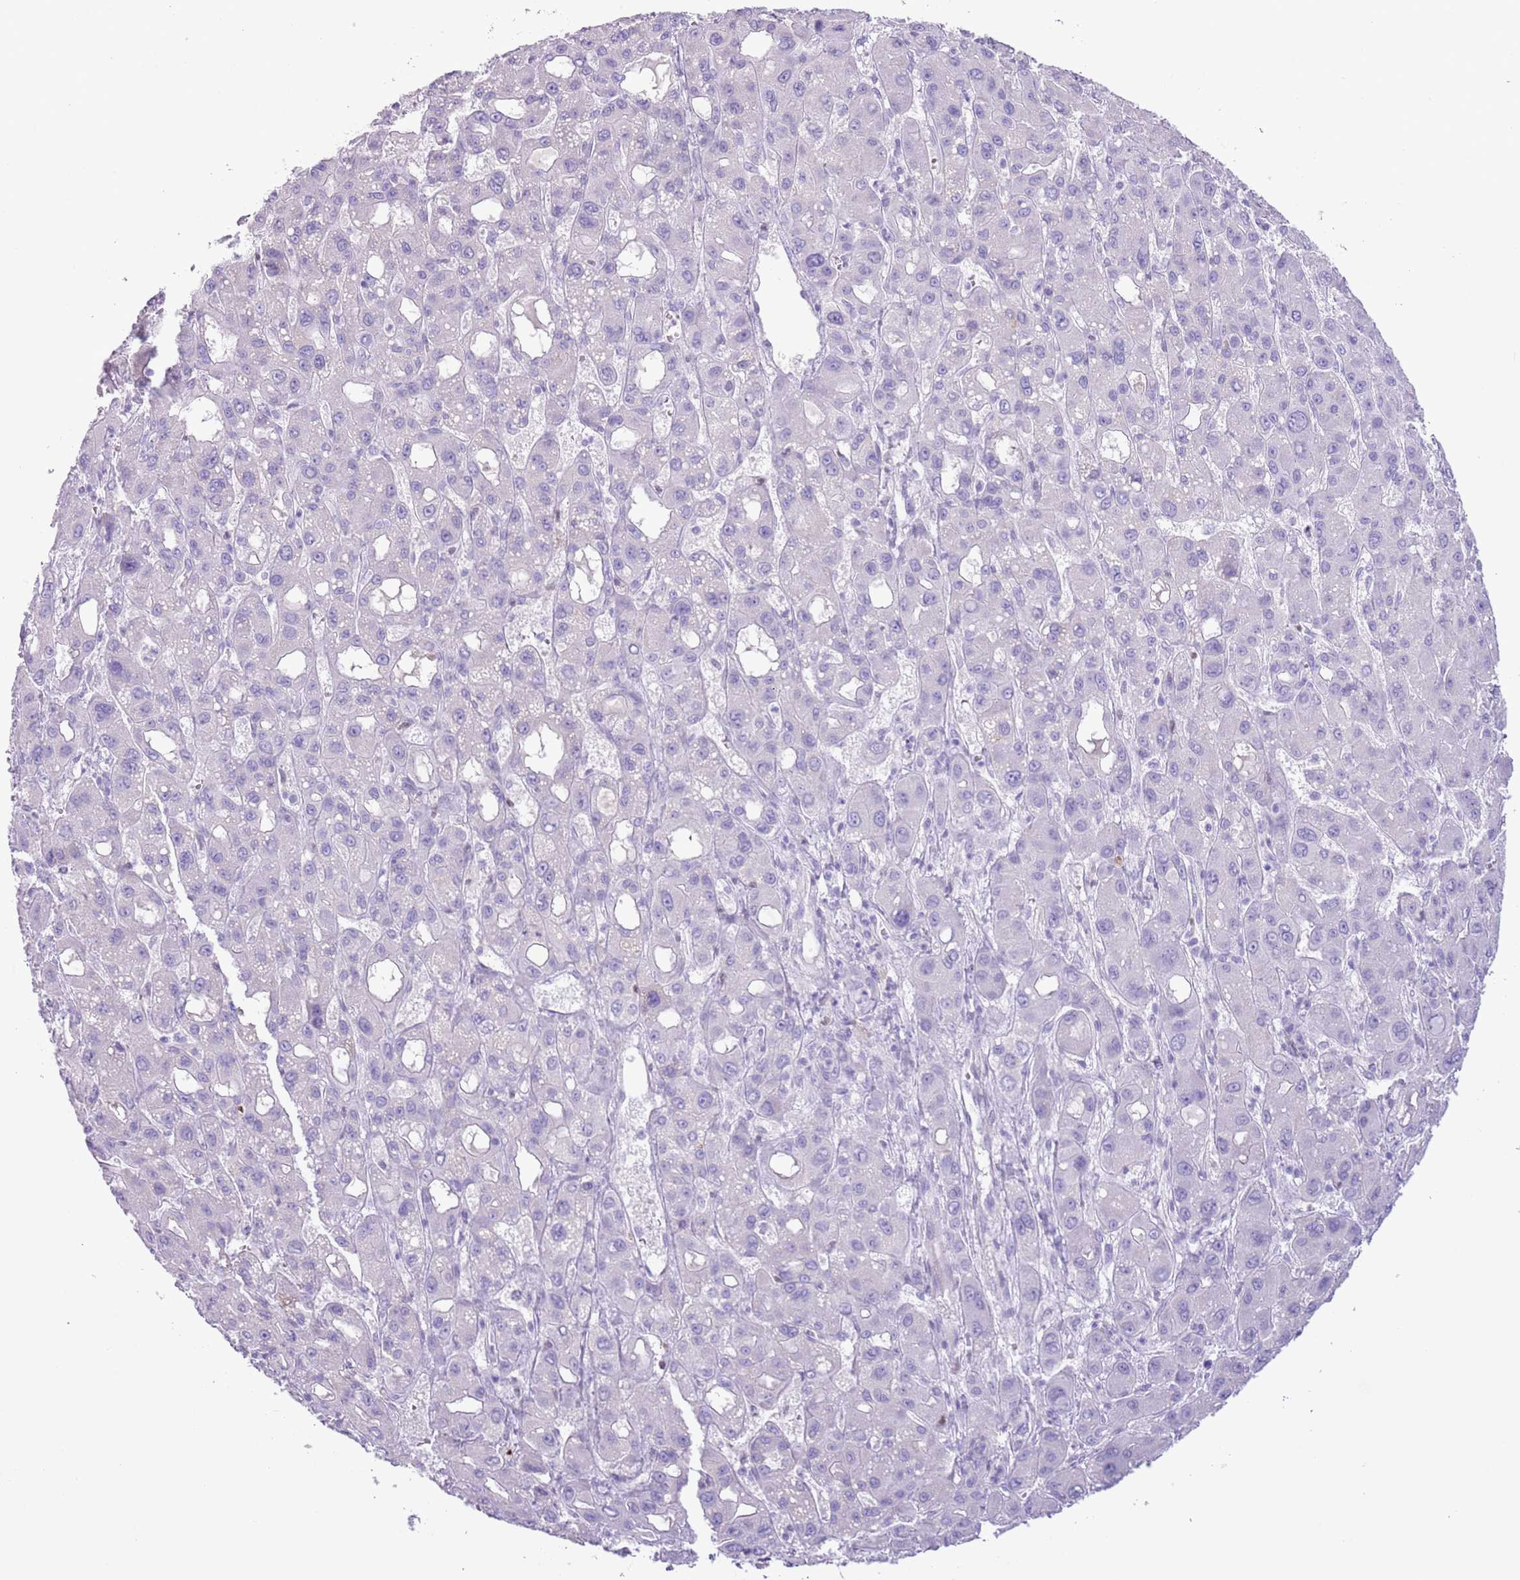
{"staining": {"intensity": "negative", "quantity": "none", "location": "none"}, "tissue": "liver cancer", "cell_type": "Tumor cells", "image_type": "cancer", "snomed": [{"axis": "morphology", "description": "Carcinoma, Hepatocellular, NOS"}, {"axis": "topography", "description": "Liver"}], "caption": "There is no significant expression in tumor cells of hepatocellular carcinoma (liver).", "gene": "SLC7A14", "patient": {"sex": "male", "age": 55}}